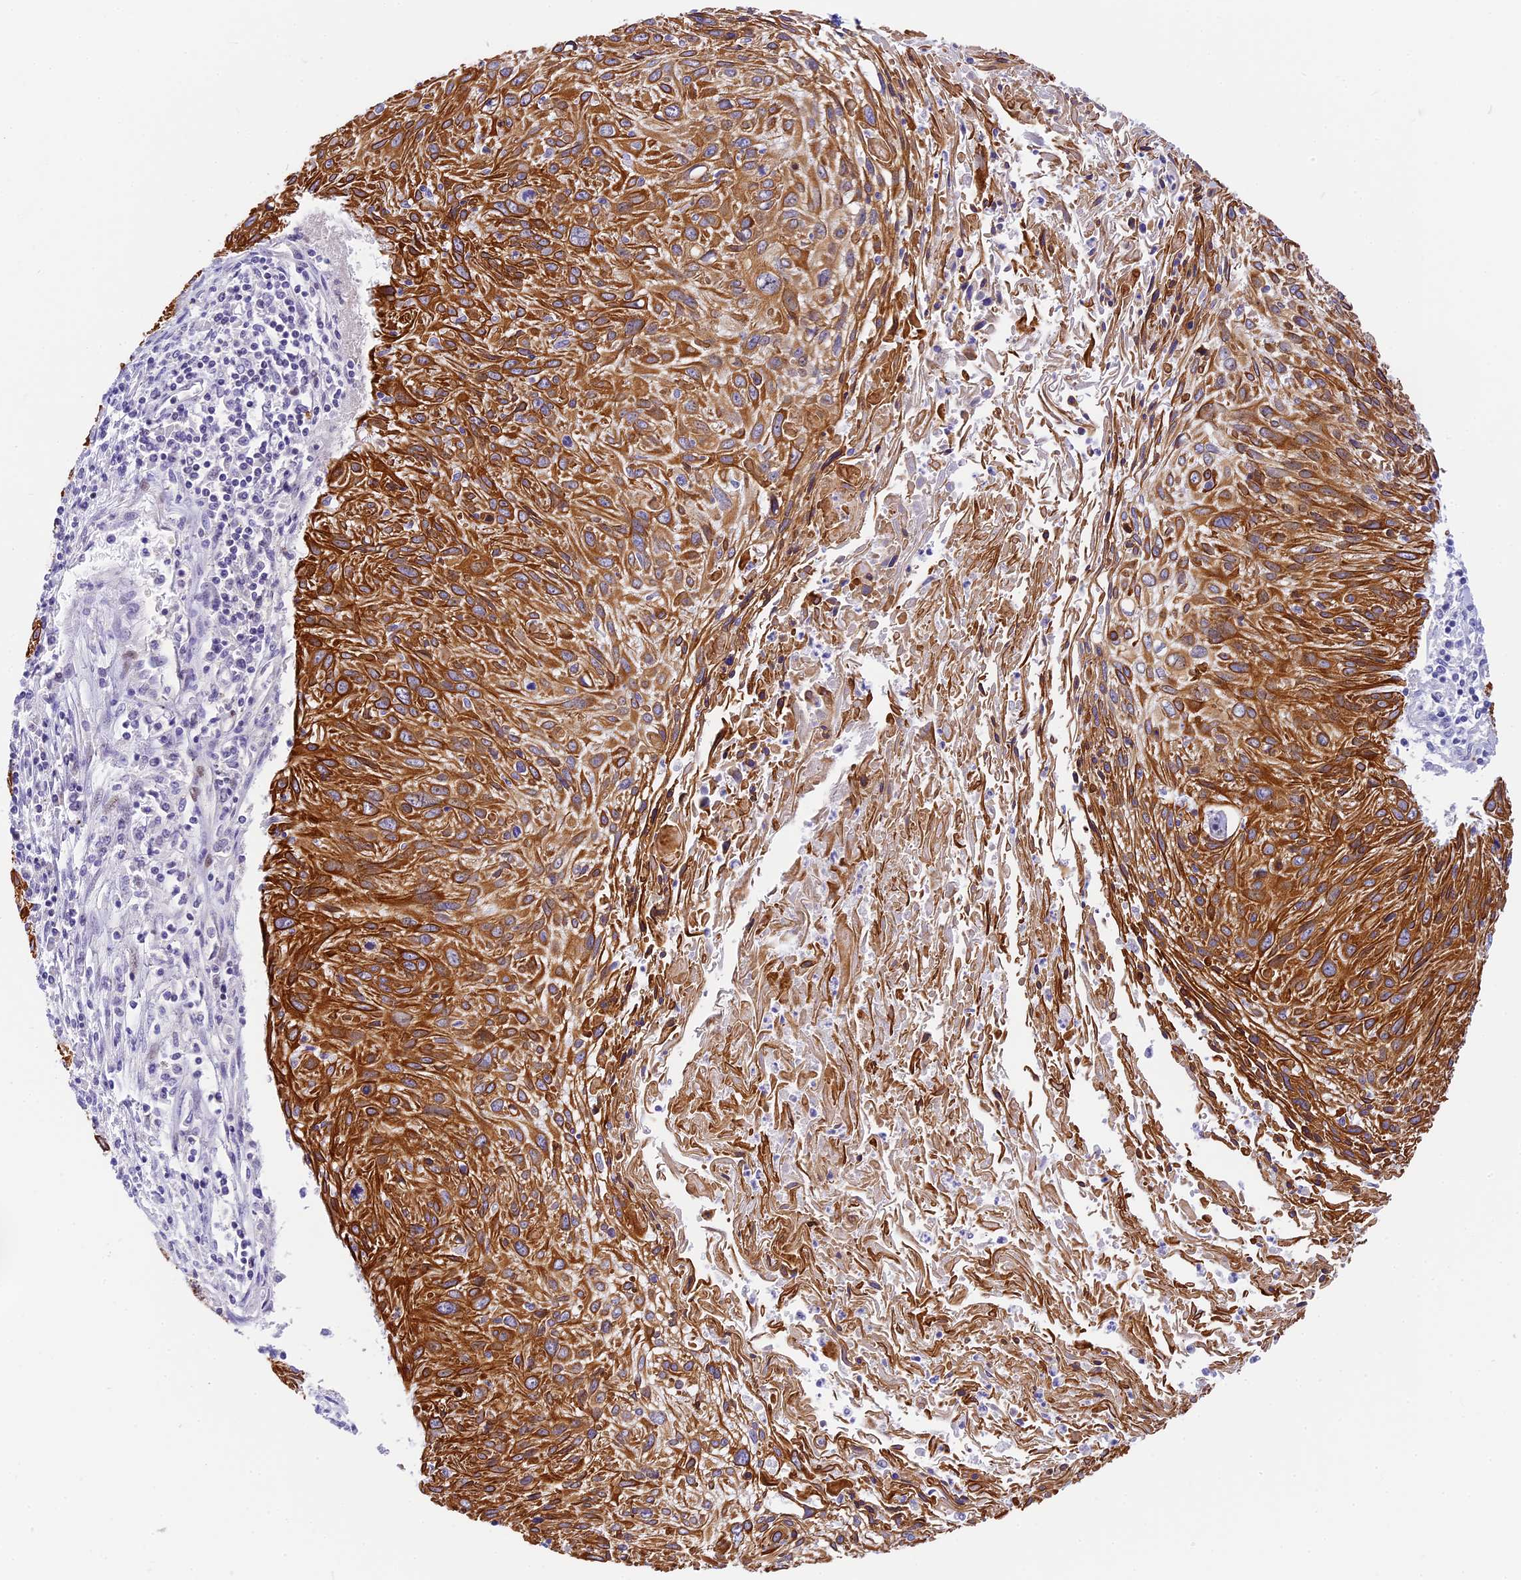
{"staining": {"intensity": "strong", "quantity": ">75%", "location": "cytoplasmic/membranous"}, "tissue": "cervical cancer", "cell_type": "Tumor cells", "image_type": "cancer", "snomed": [{"axis": "morphology", "description": "Squamous cell carcinoma, NOS"}, {"axis": "topography", "description": "Cervix"}], "caption": "The image demonstrates immunohistochemical staining of cervical cancer (squamous cell carcinoma). There is strong cytoplasmic/membranous expression is present in approximately >75% of tumor cells.", "gene": "MIDN", "patient": {"sex": "female", "age": 51}}